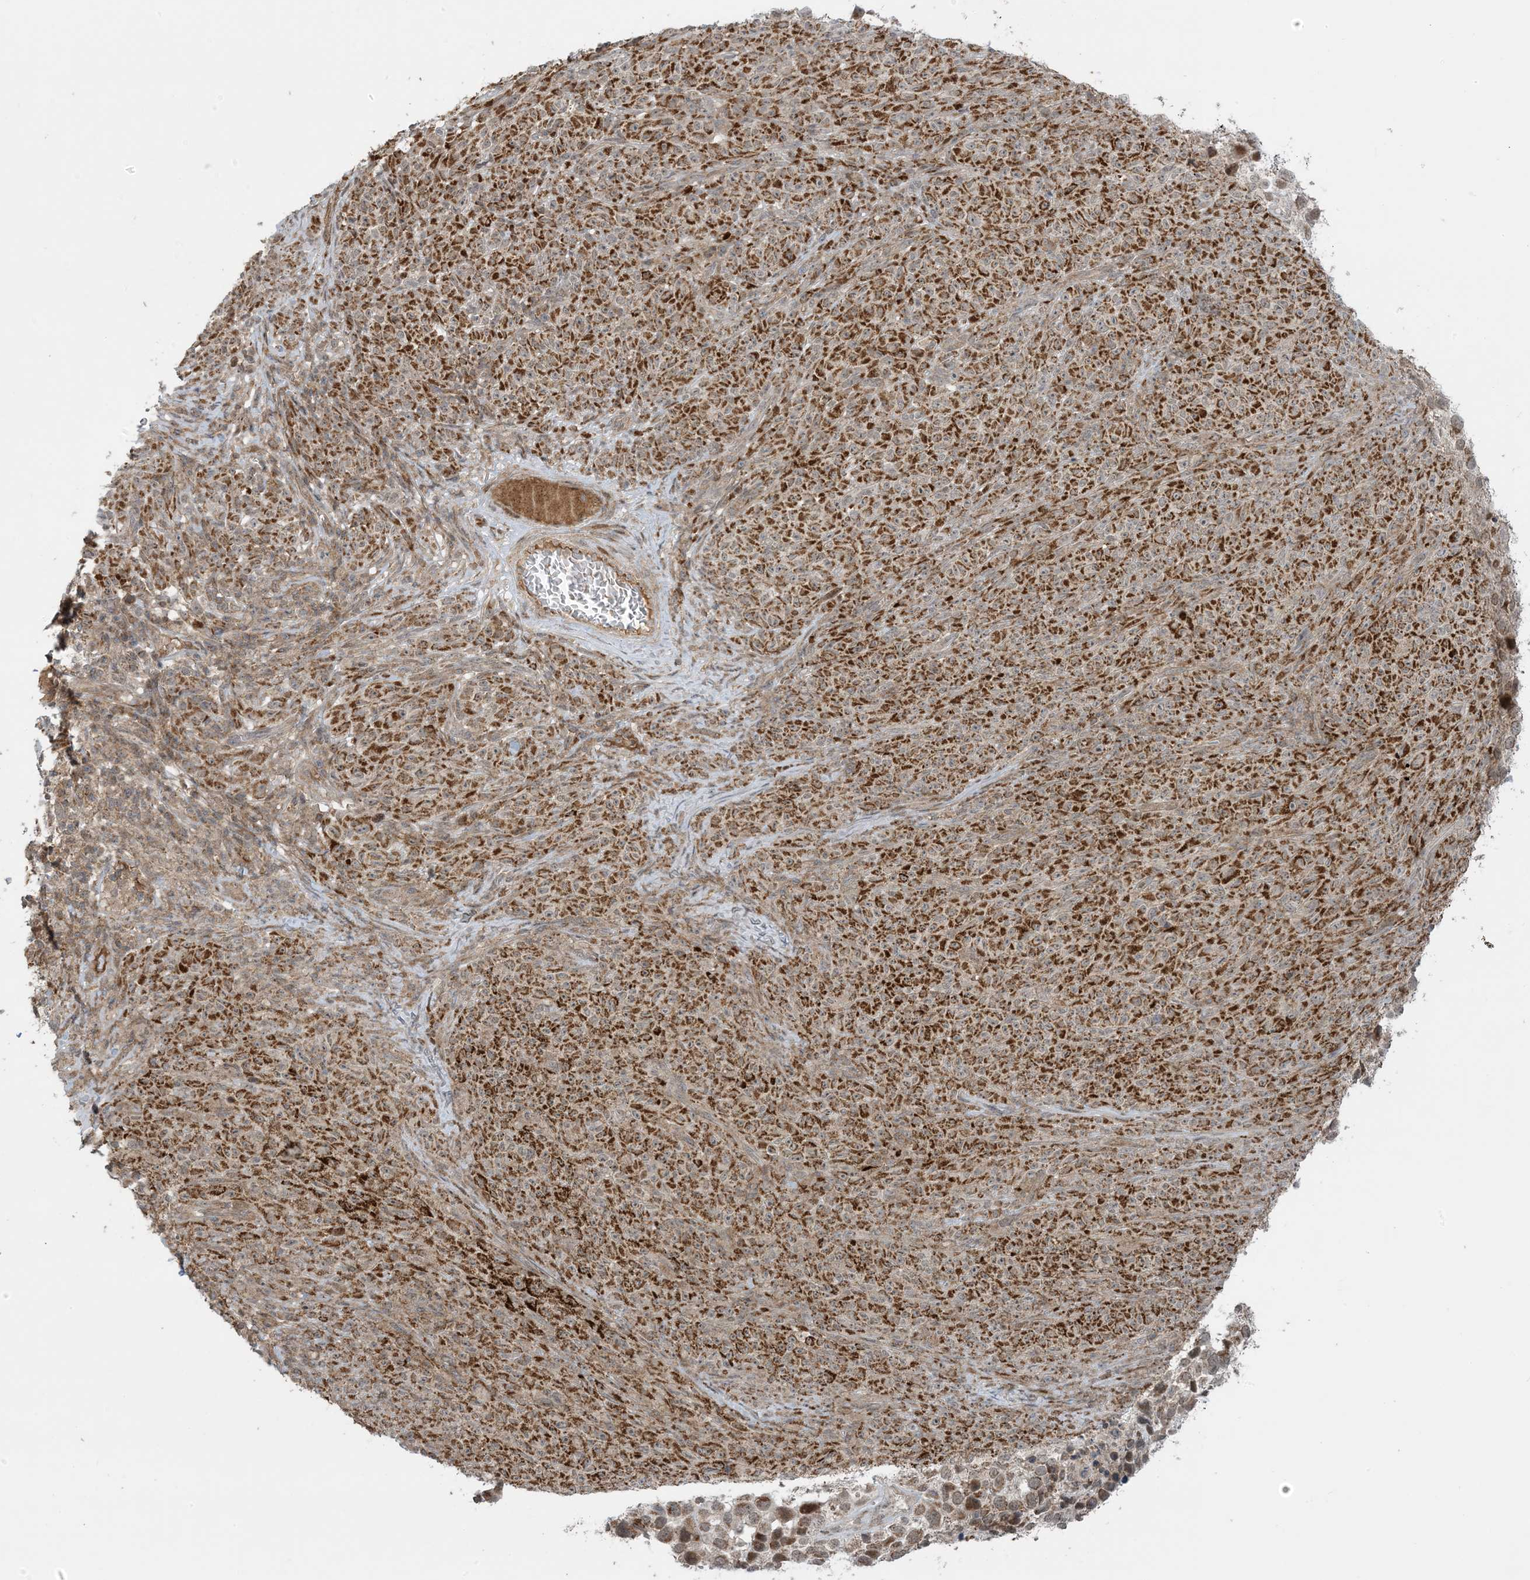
{"staining": {"intensity": "strong", "quantity": ">75%", "location": "cytoplasmic/membranous"}, "tissue": "melanoma", "cell_type": "Tumor cells", "image_type": "cancer", "snomed": [{"axis": "morphology", "description": "Malignant melanoma, NOS"}, {"axis": "topography", "description": "Skin"}], "caption": "Melanoma stained for a protein (brown) demonstrates strong cytoplasmic/membranous positive expression in approximately >75% of tumor cells.", "gene": "PHLDB2", "patient": {"sex": "female", "age": 82}}